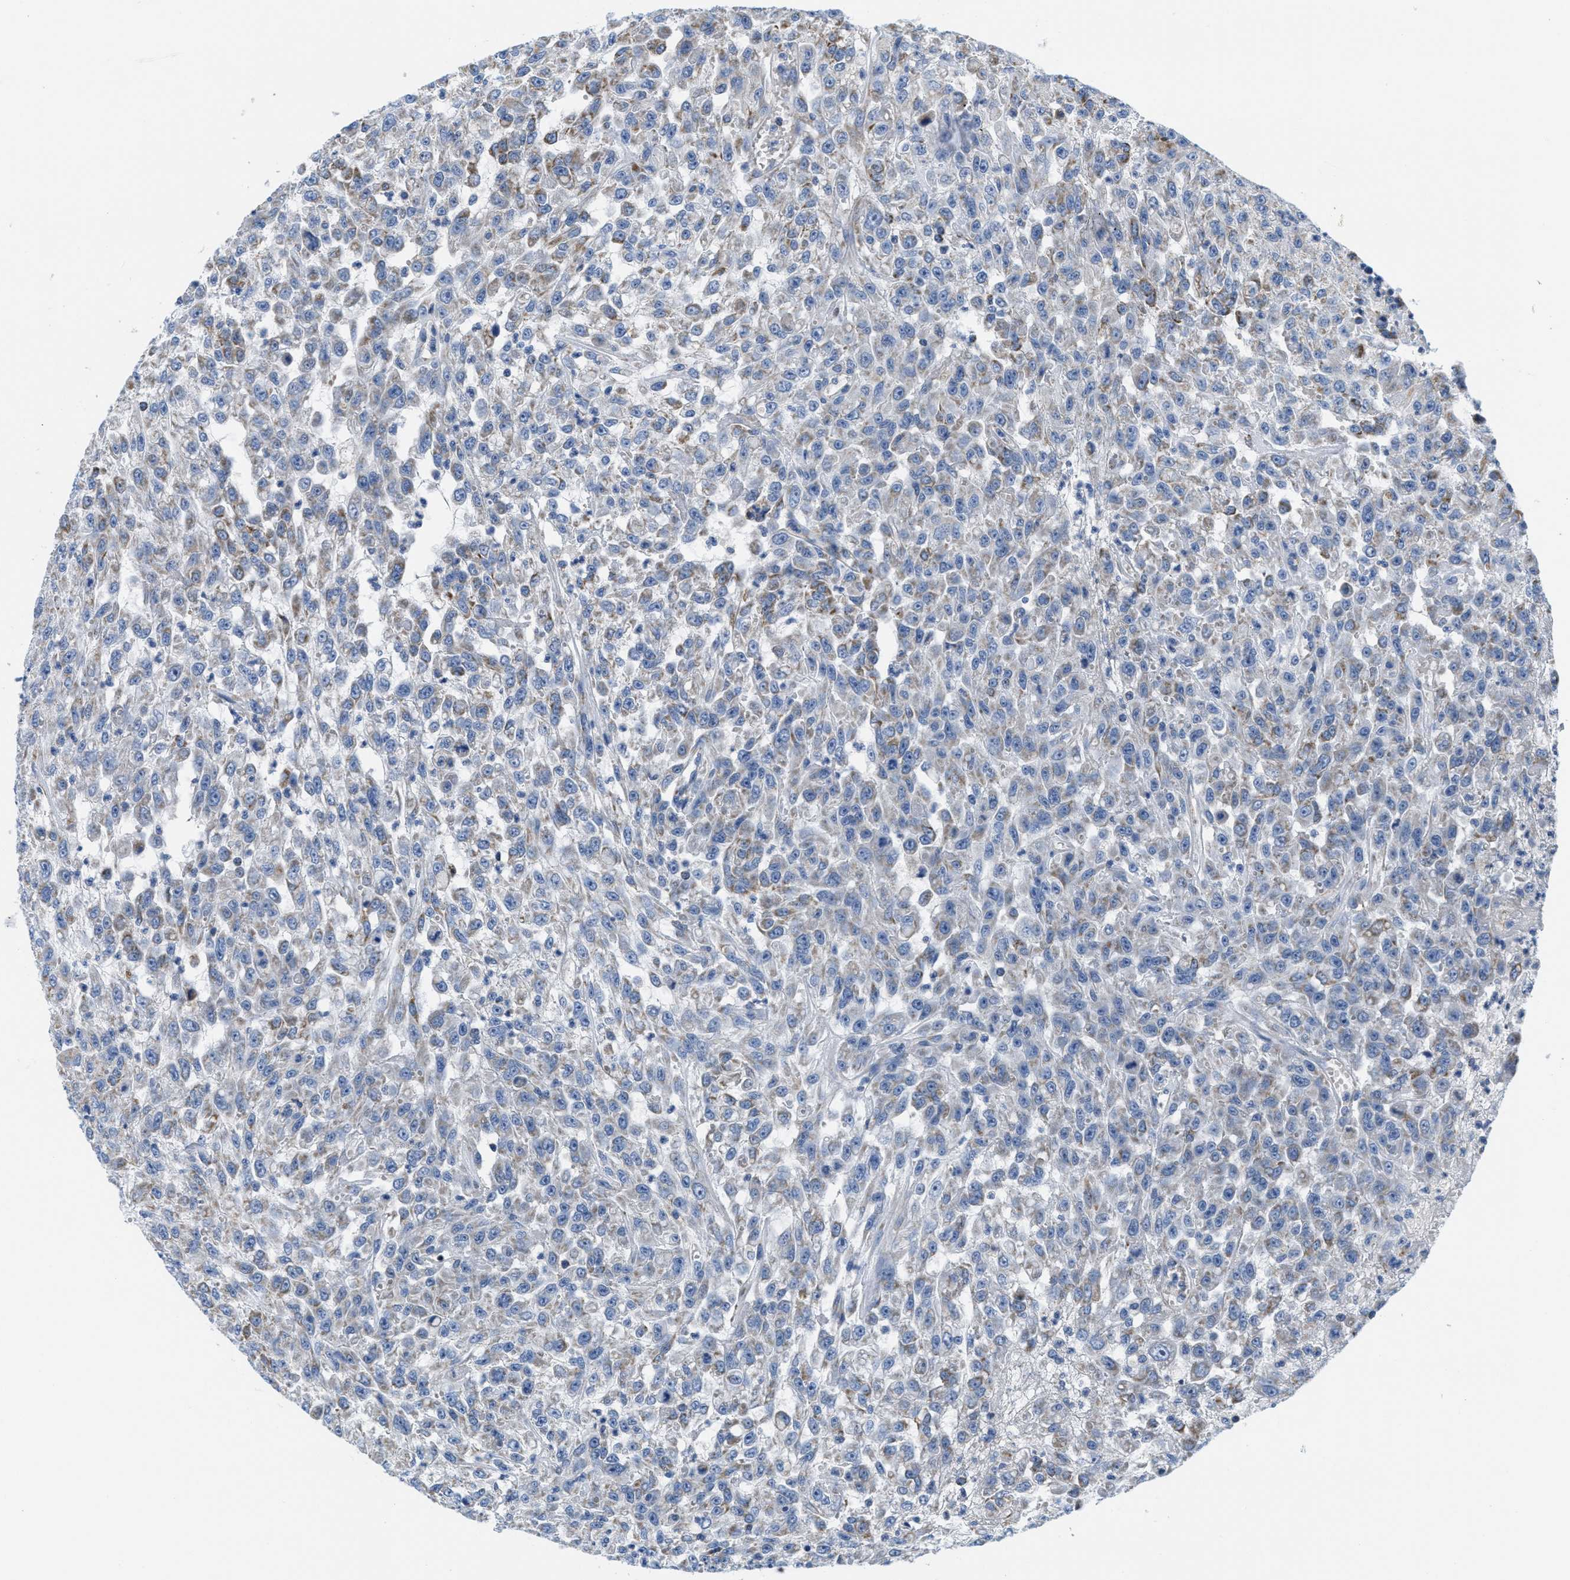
{"staining": {"intensity": "weak", "quantity": "<25%", "location": "cytoplasmic/membranous"}, "tissue": "urothelial cancer", "cell_type": "Tumor cells", "image_type": "cancer", "snomed": [{"axis": "morphology", "description": "Urothelial carcinoma, High grade"}, {"axis": "topography", "description": "Urinary bladder"}], "caption": "This histopathology image is of urothelial carcinoma (high-grade) stained with immunohistochemistry (IHC) to label a protein in brown with the nuclei are counter-stained blue. There is no expression in tumor cells. The staining was performed using DAB (3,3'-diaminobenzidine) to visualize the protein expression in brown, while the nuclei were stained in blue with hematoxylin (Magnification: 20x).", "gene": "KCNJ5", "patient": {"sex": "male", "age": 46}}